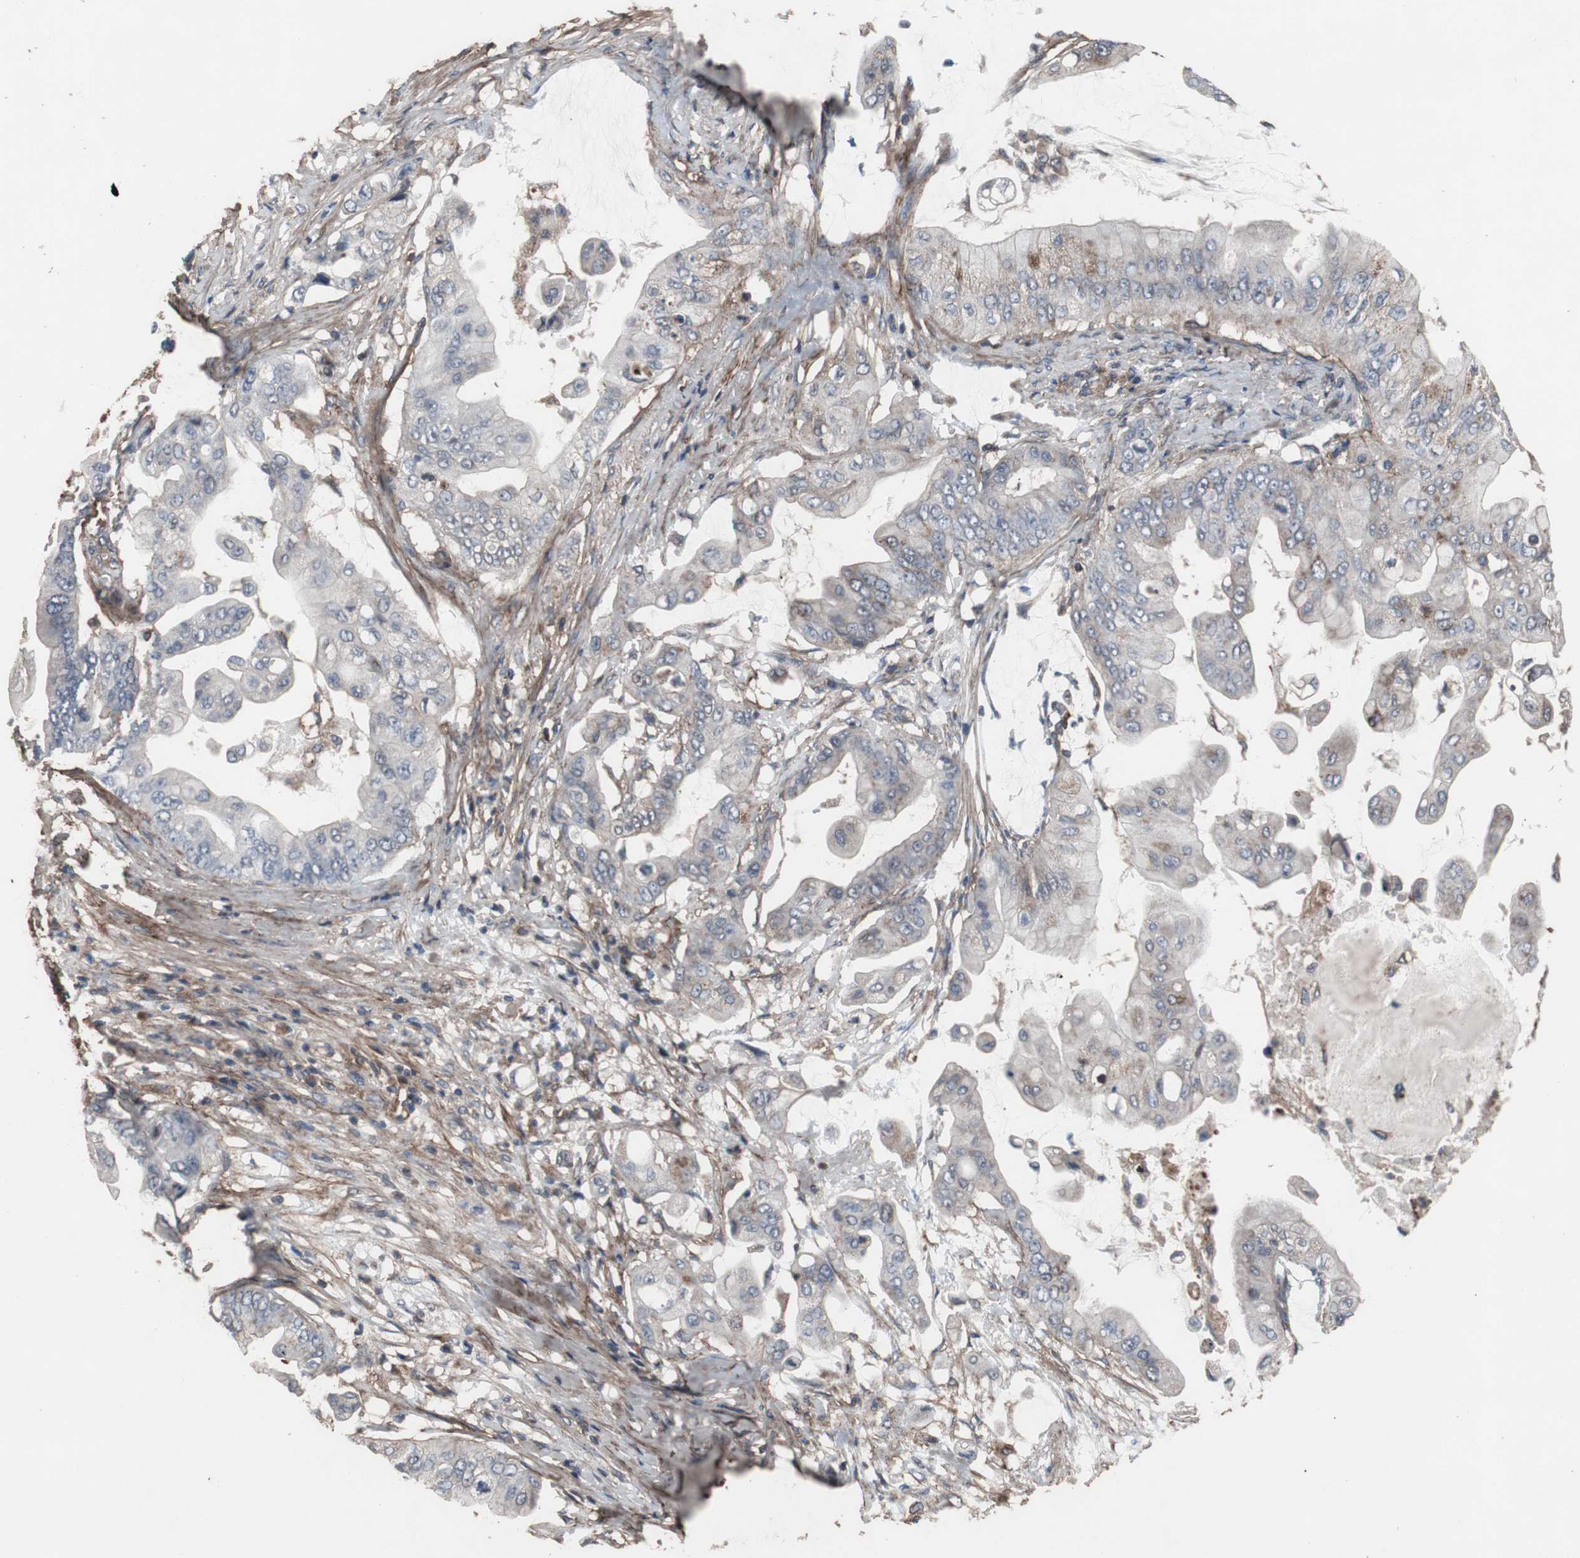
{"staining": {"intensity": "negative", "quantity": "none", "location": "none"}, "tissue": "pancreatic cancer", "cell_type": "Tumor cells", "image_type": "cancer", "snomed": [{"axis": "morphology", "description": "Adenocarcinoma, NOS"}, {"axis": "topography", "description": "Pancreas"}], "caption": "This is a image of immunohistochemistry (IHC) staining of pancreatic cancer, which shows no staining in tumor cells.", "gene": "COL6A2", "patient": {"sex": "female", "age": 75}}